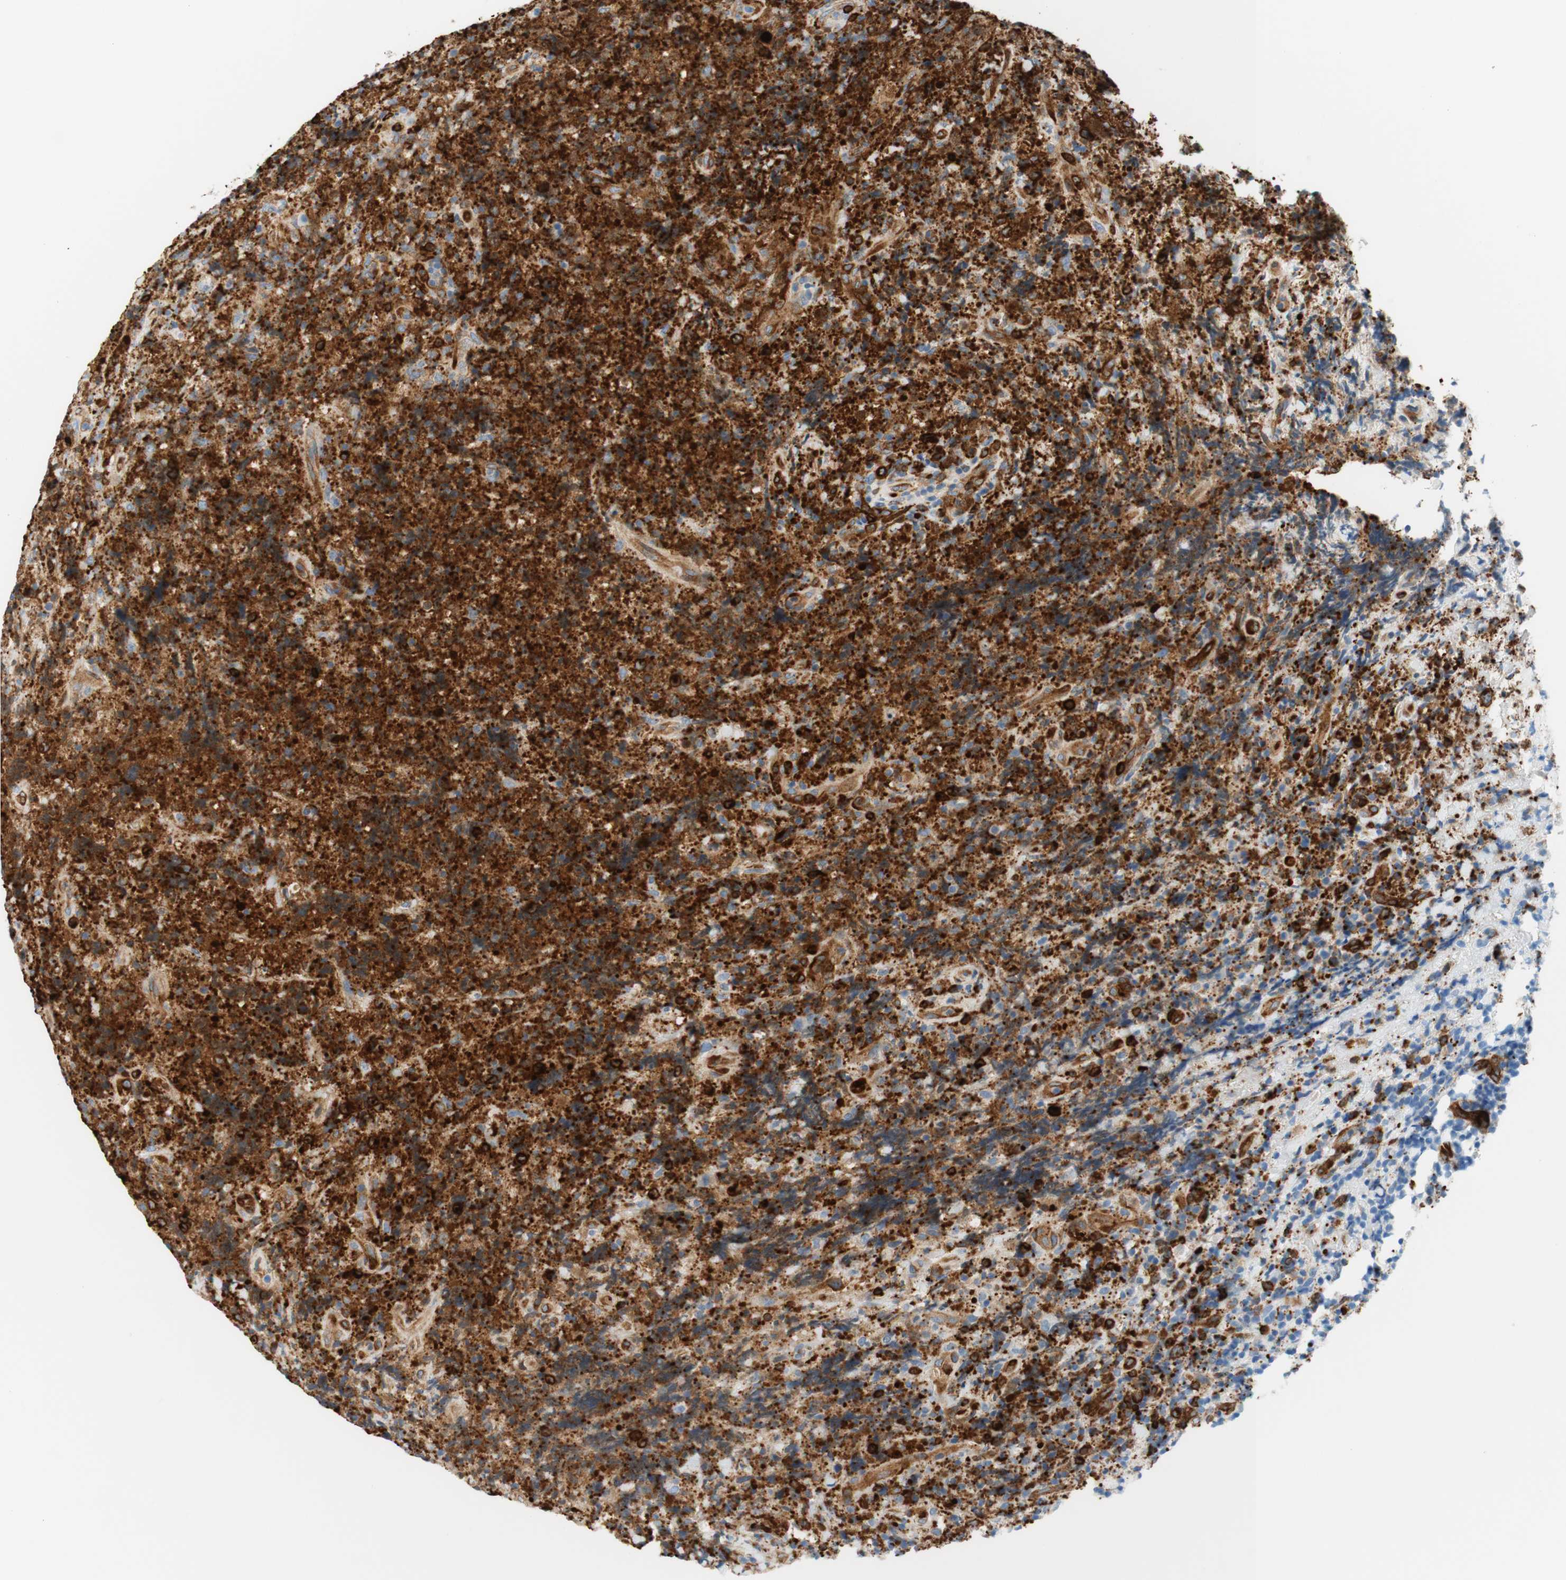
{"staining": {"intensity": "strong", "quantity": "25%-75%", "location": "cytoplasmic/membranous,nuclear"}, "tissue": "lymphoma", "cell_type": "Tumor cells", "image_type": "cancer", "snomed": [{"axis": "morphology", "description": "Malignant lymphoma, non-Hodgkin's type, High grade"}, {"axis": "topography", "description": "Tonsil"}], "caption": "Immunohistochemistry staining of lymphoma, which exhibits high levels of strong cytoplasmic/membranous and nuclear positivity in approximately 25%-75% of tumor cells indicating strong cytoplasmic/membranous and nuclear protein positivity. The staining was performed using DAB (brown) for protein detection and nuclei were counterstained in hematoxylin (blue).", "gene": "STMN1", "patient": {"sex": "female", "age": 36}}